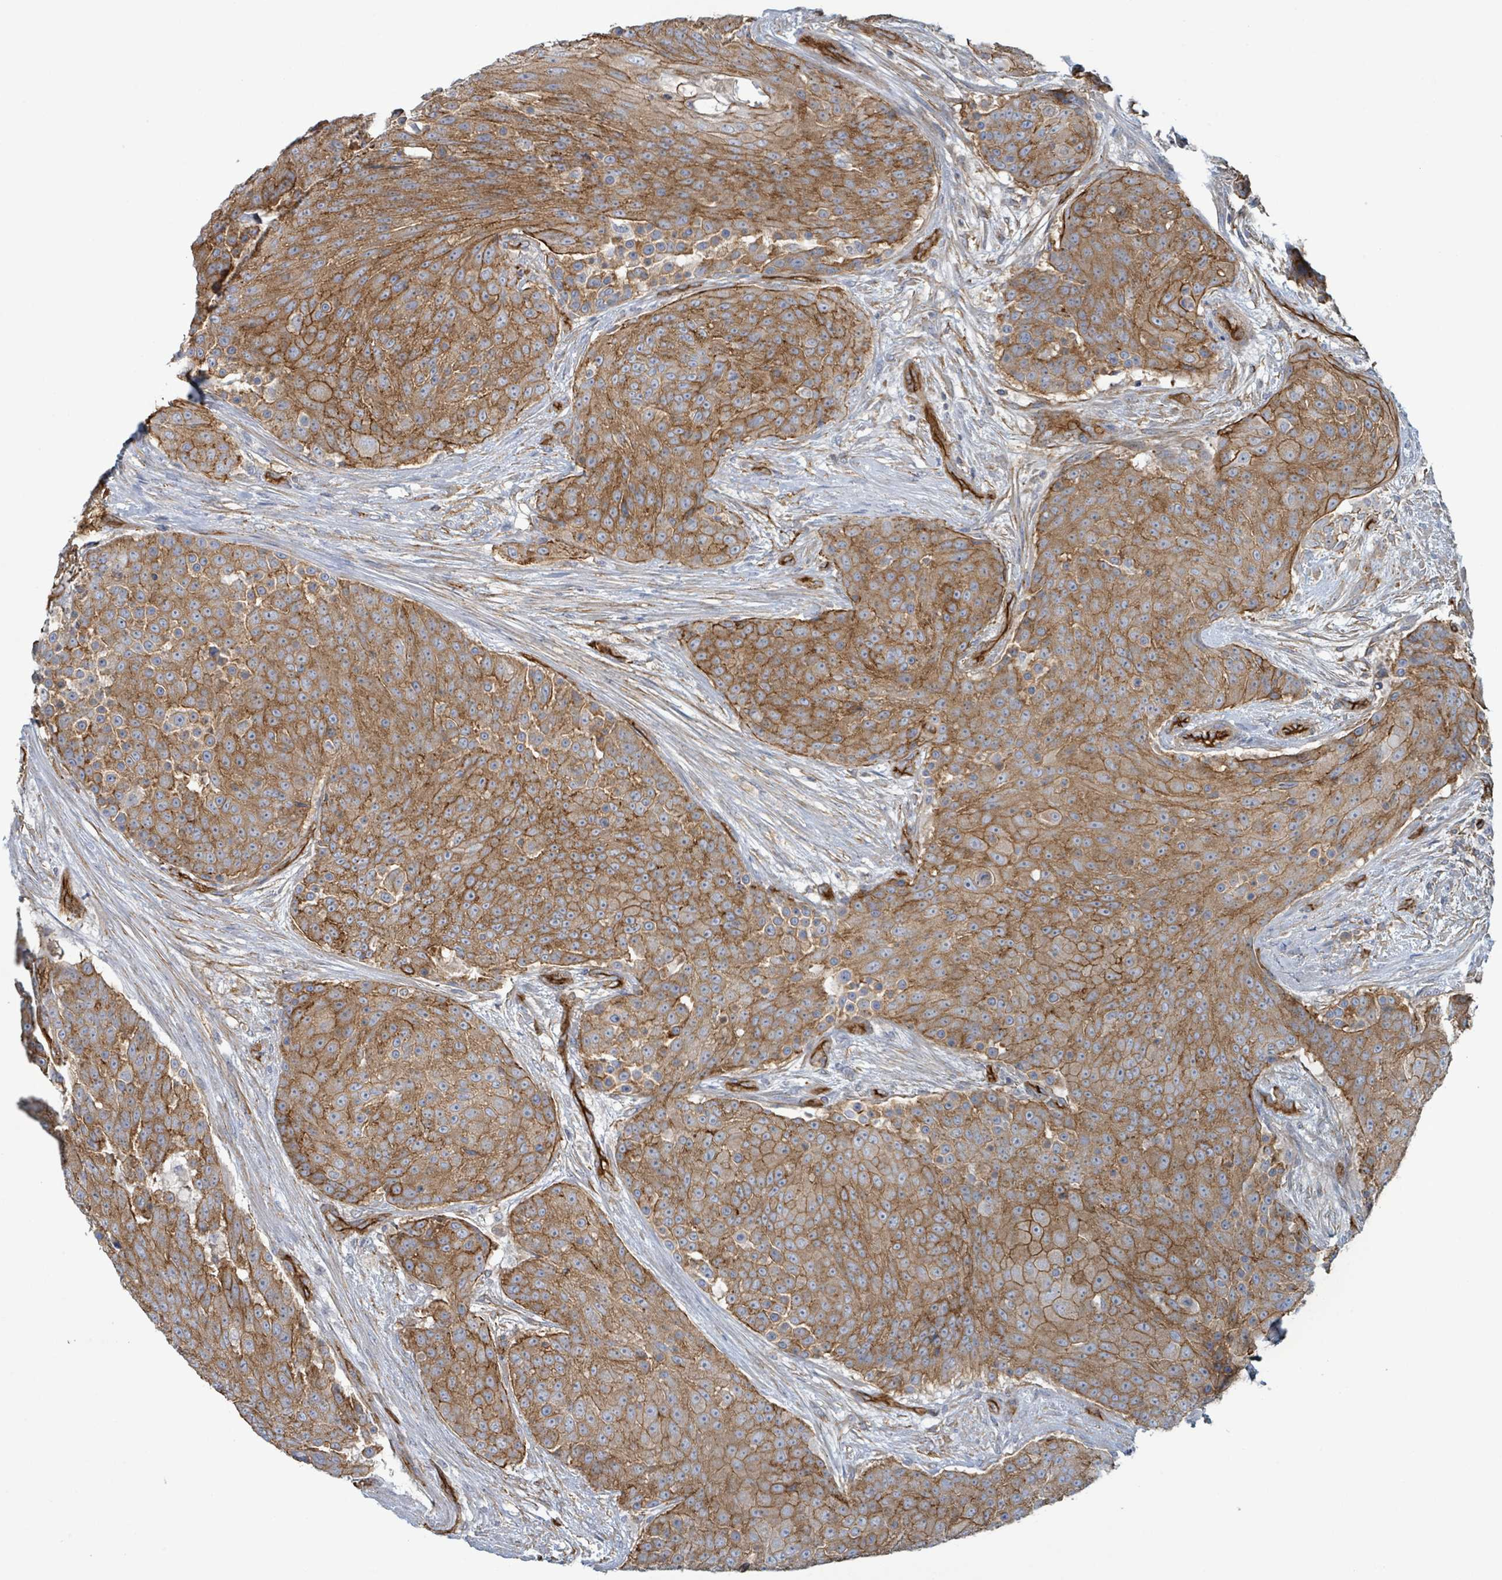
{"staining": {"intensity": "moderate", "quantity": ">75%", "location": "cytoplasmic/membranous"}, "tissue": "urothelial cancer", "cell_type": "Tumor cells", "image_type": "cancer", "snomed": [{"axis": "morphology", "description": "Urothelial carcinoma, High grade"}, {"axis": "topography", "description": "Urinary bladder"}], "caption": "Human urothelial cancer stained with a protein marker shows moderate staining in tumor cells.", "gene": "LDOC1", "patient": {"sex": "female", "age": 63}}